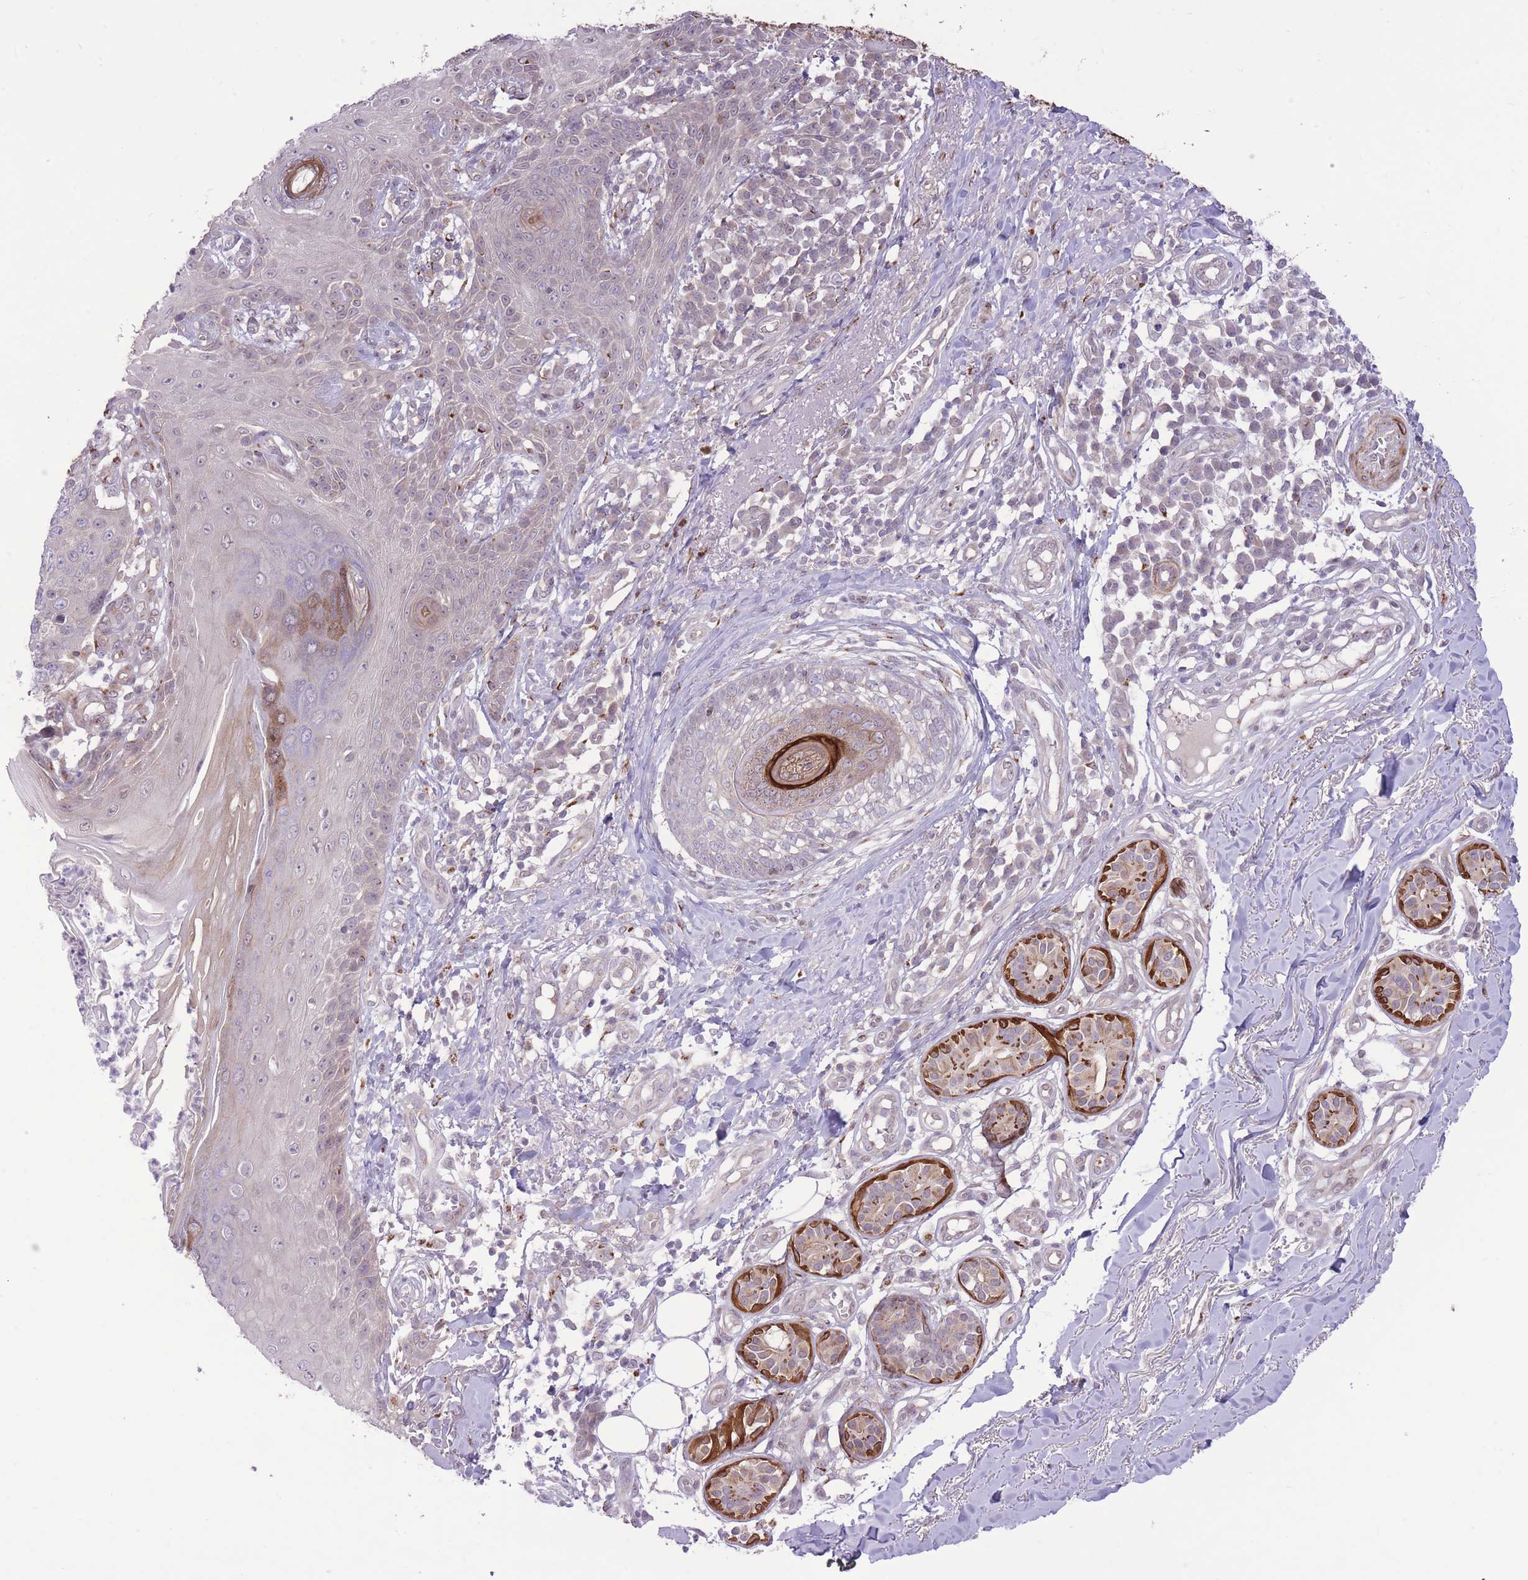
{"staining": {"intensity": "moderate", "quantity": "<25%", "location": "cytoplasmic/membranous"}, "tissue": "skin cancer", "cell_type": "Tumor cells", "image_type": "cancer", "snomed": [{"axis": "morphology", "description": "Squamous cell carcinoma, NOS"}, {"axis": "topography", "description": "Skin"}], "caption": "High-magnification brightfield microscopy of skin cancer (squamous cell carcinoma) stained with DAB (brown) and counterstained with hematoxylin (blue). tumor cells exhibit moderate cytoplasmic/membranous positivity is identified in about<25% of cells.", "gene": "ZBED5", "patient": {"sex": "male", "age": 71}}